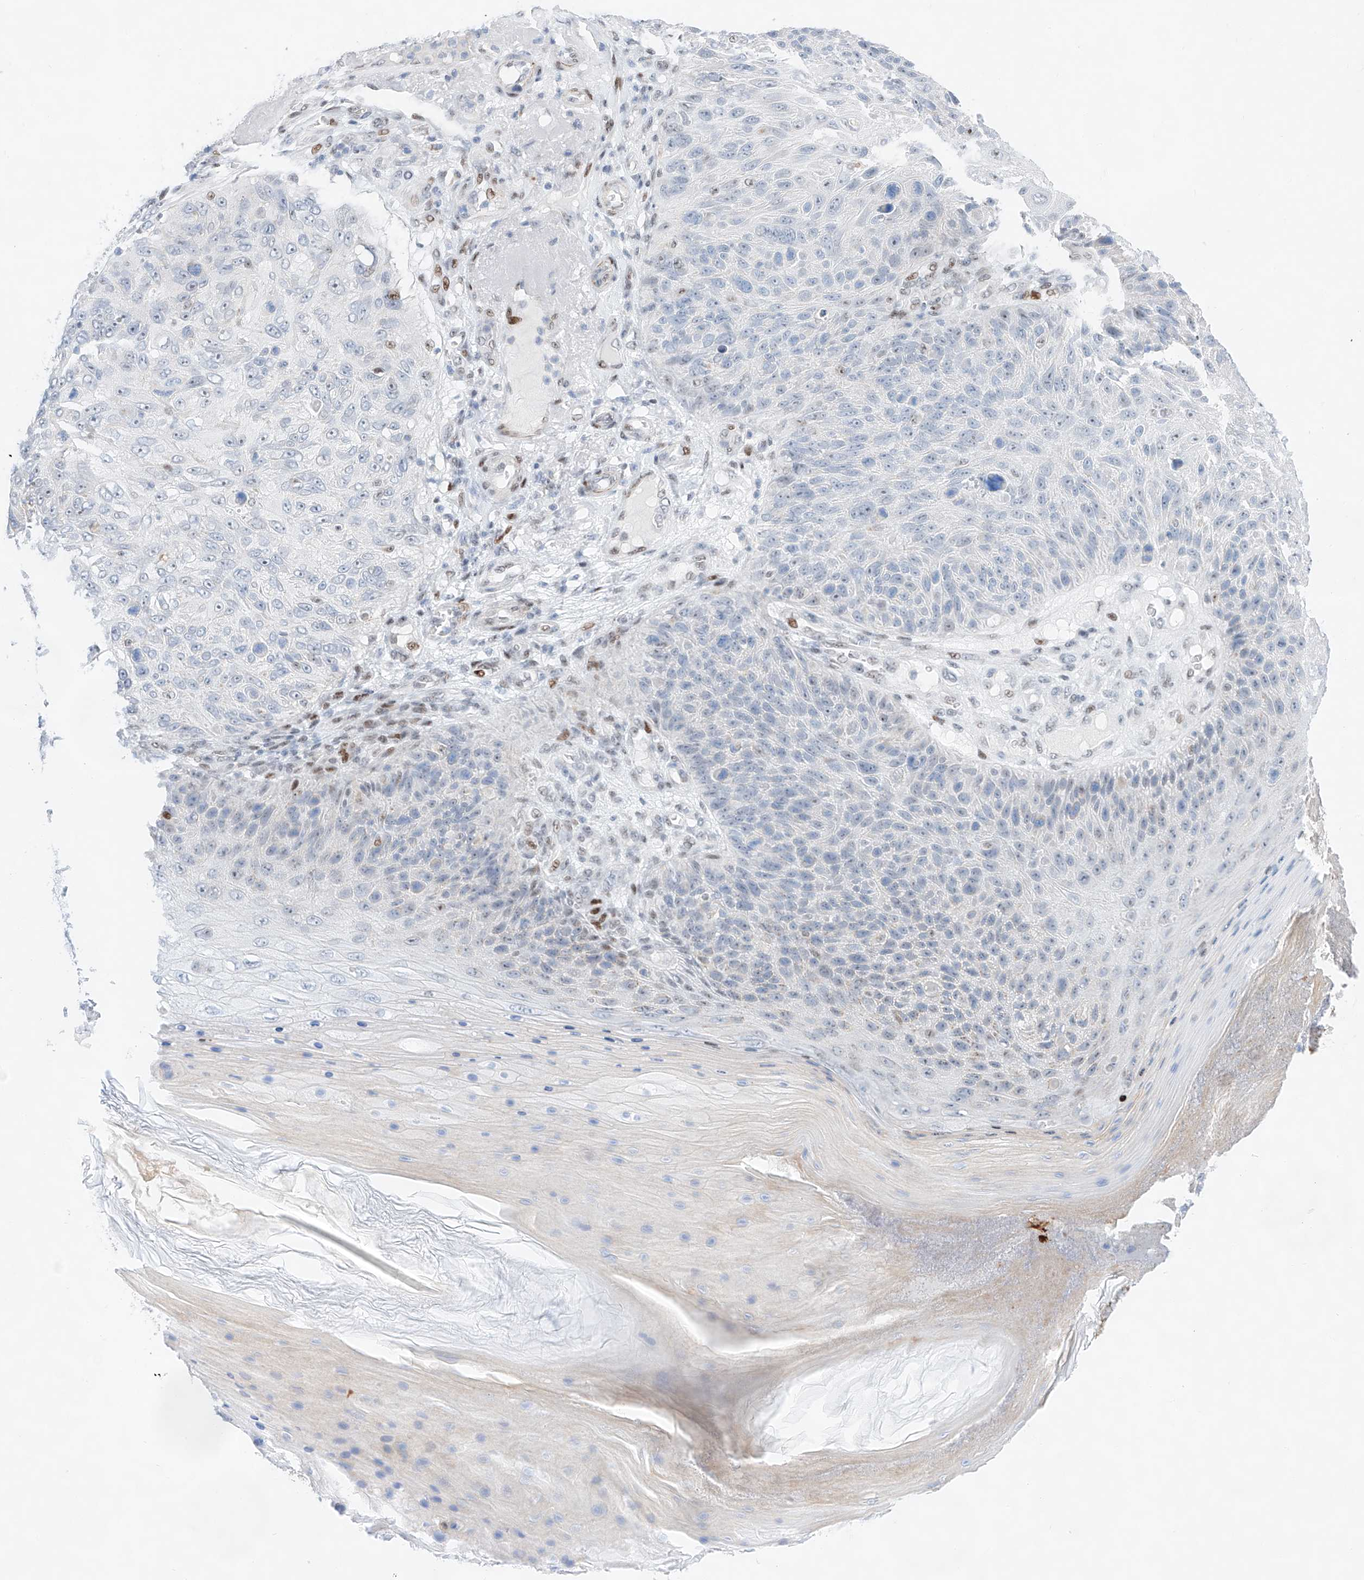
{"staining": {"intensity": "negative", "quantity": "none", "location": "none"}, "tissue": "skin cancer", "cell_type": "Tumor cells", "image_type": "cancer", "snomed": [{"axis": "morphology", "description": "Squamous cell carcinoma, NOS"}, {"axis": "topography", "description": "Skin"}], "caption": "A histopathology image of skin cancer stained for a protein demonstrates no brown staining in tumor cells.", "gene": "NT5C3B", "patient": {"sex": "female", "age": 88}}